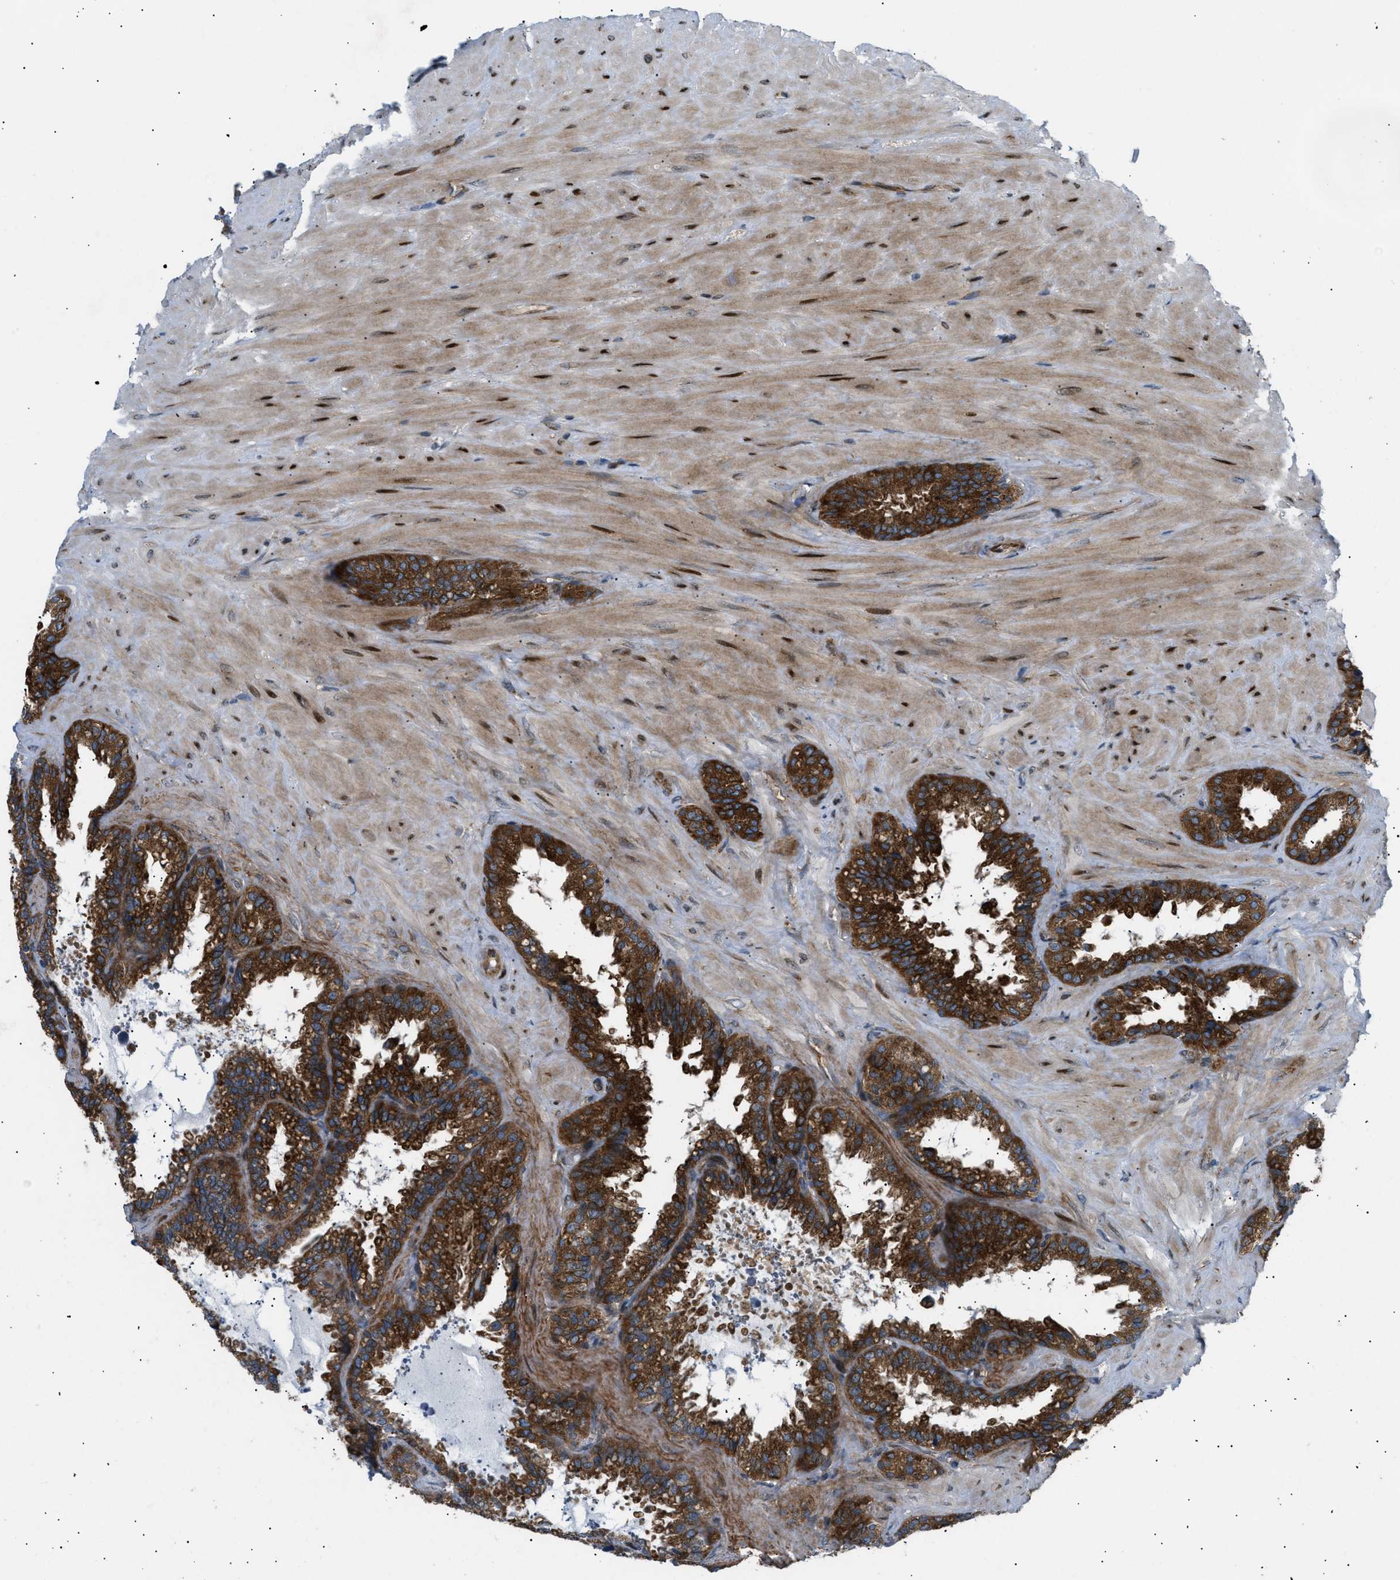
{"staining": {"intensity": "strong", "quantity": ">75%", "location": "cytoplasmic/membranous"}, "tissue": "seminal vesicle", "cell_type": "Glandular cells", "image_type": "normal", "snomed": [{"axis": "morphology", "description": "Normal tissue, NOS"}, {"axis": "topography", "description": "Seminal veicle"}], "caption": "A histopathology image of human seminal vesicle stained for a protein demonstrates strong cytoplasmic/membranous brown staining in glandular cells.", "gene": "LYSMD3", "patient": {"sex": "male", "age": 46}}